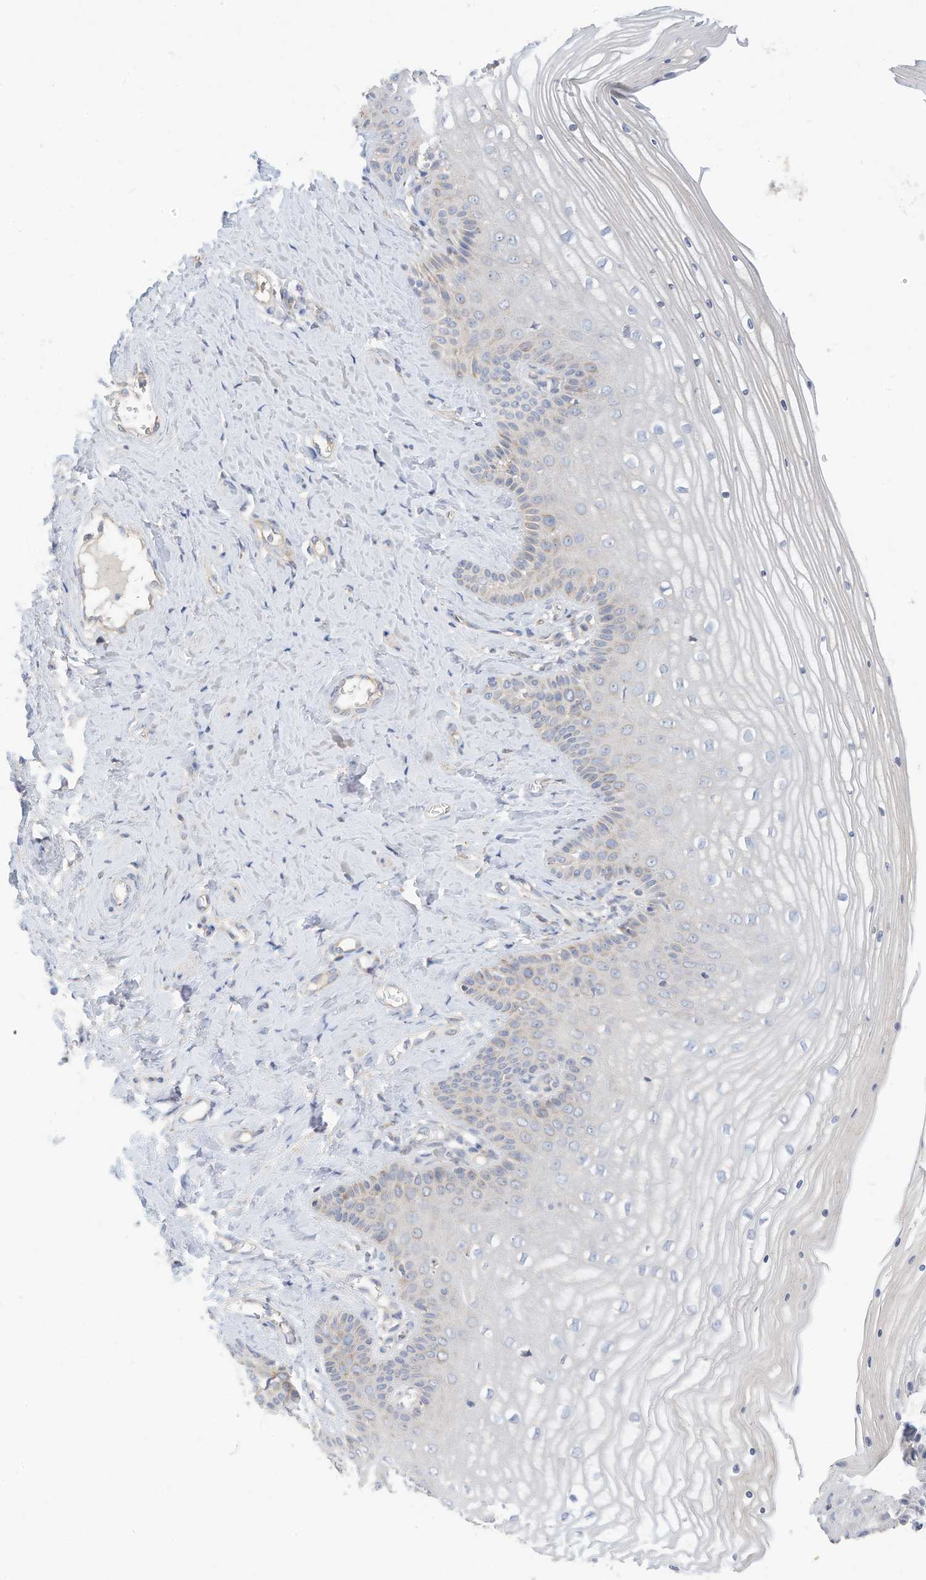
{"staining": {"intensity": "negative", "quantity": "none", "location": "none"}, "tissue": "vagina", "cell_type": "Squamous epithelial cells", "image_type": "normal", "snomed": [{"axis": "morphology", "description": "Normal tissue, NOS"}, {"axis": "topography", "description": "Vagina"}, {"axis": "topography", "description": "Cervix"}], "caption": "Human vagina stained for a protein using IHC demonstrates no staining in squamous epithelial cells.", "gene": "RHOH", "patient": {"sex": "female", "age": 40}}